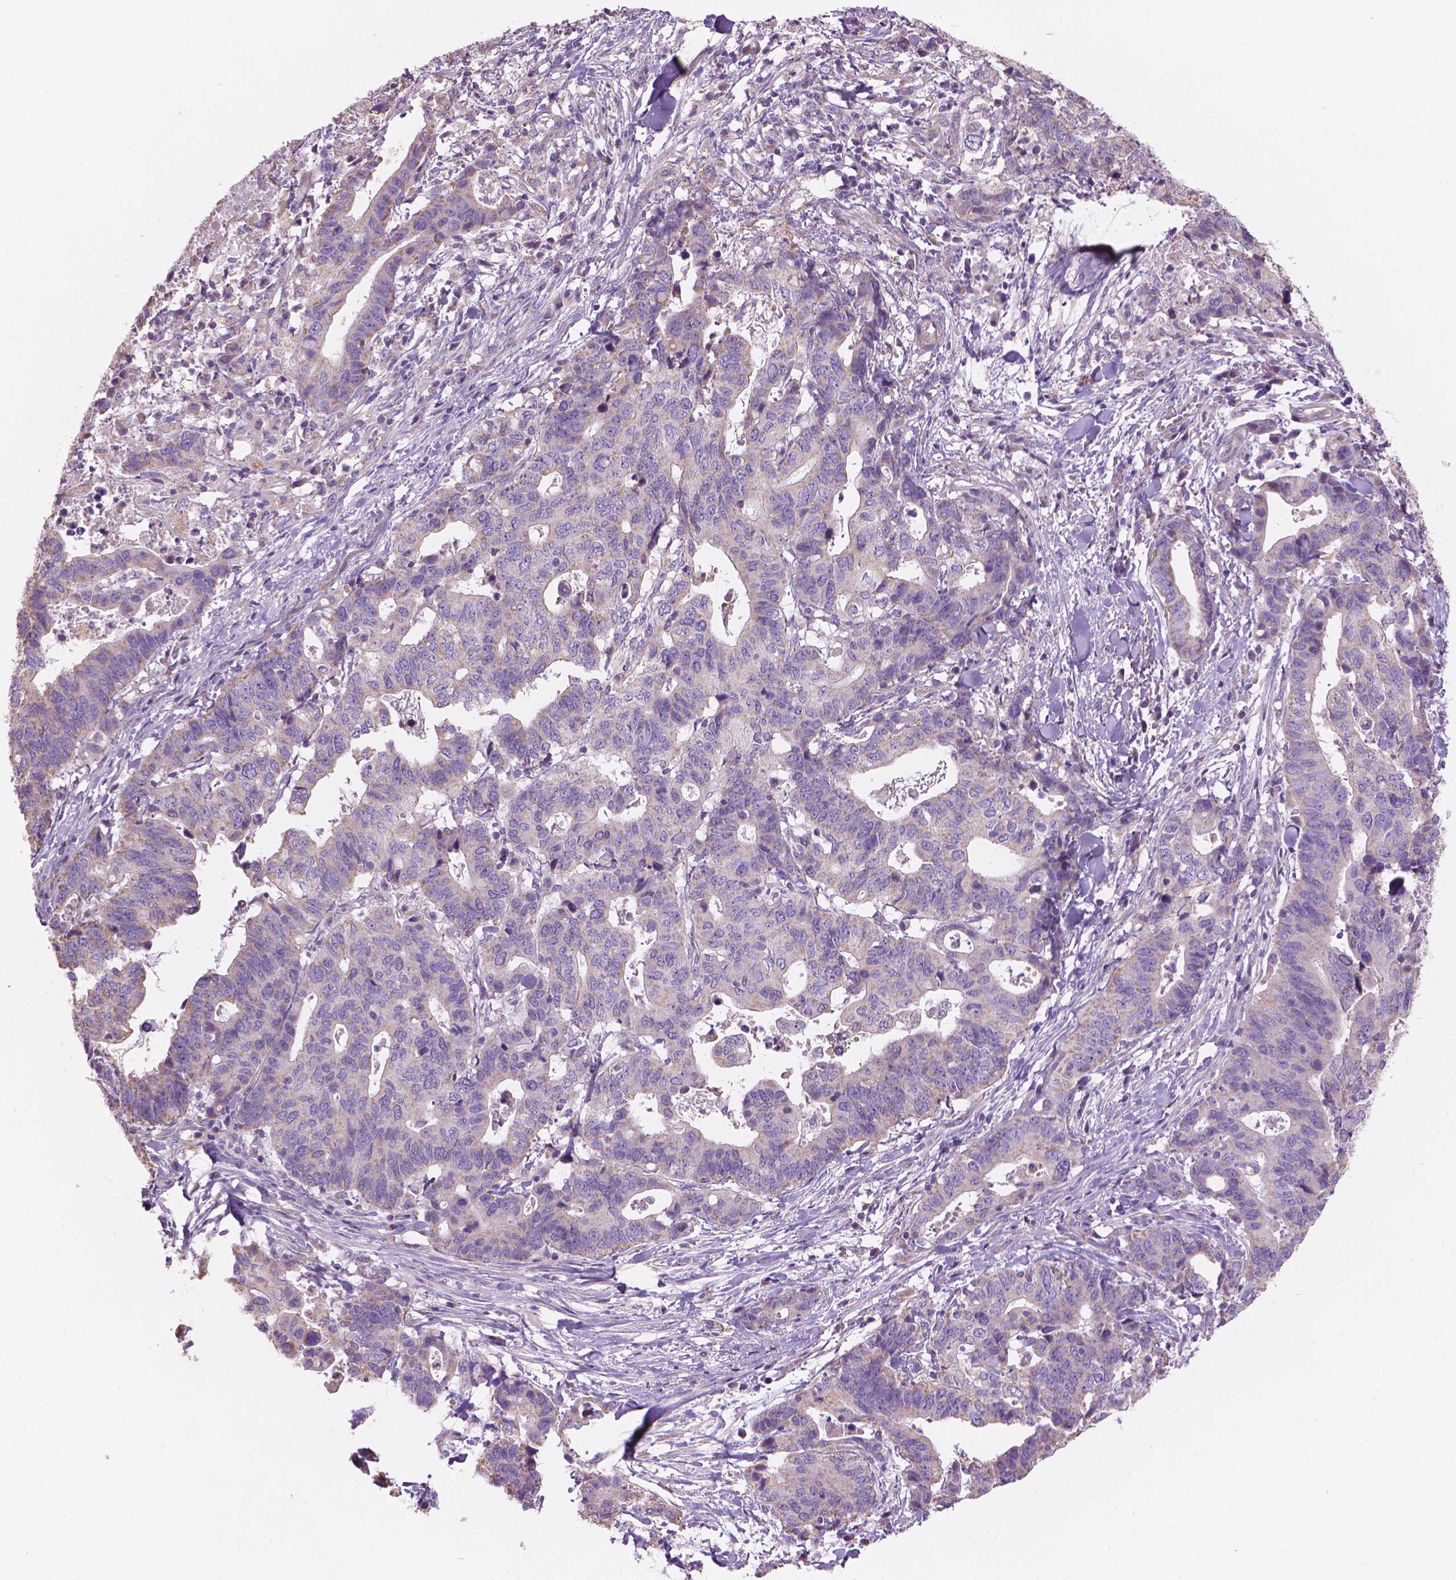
{"staining": {"intensity": "weak", "quantity": "<25%", "location": "cytoplasmic/membranous"}, "tissue": "stomach cancer", "cell_type": "Tumor cells", "image_type": "cancer", "snomed": [{"axis": "morphology", "description": "Adenocarcinoma, NOS"}, {"axis": "topography", "description": "Stomach, upper"}], "caption": "Tumor cells show no significant protein expression in stomach cancer.", "gene": "TTC29", "patient": {"sex": "female", "age": 67}}